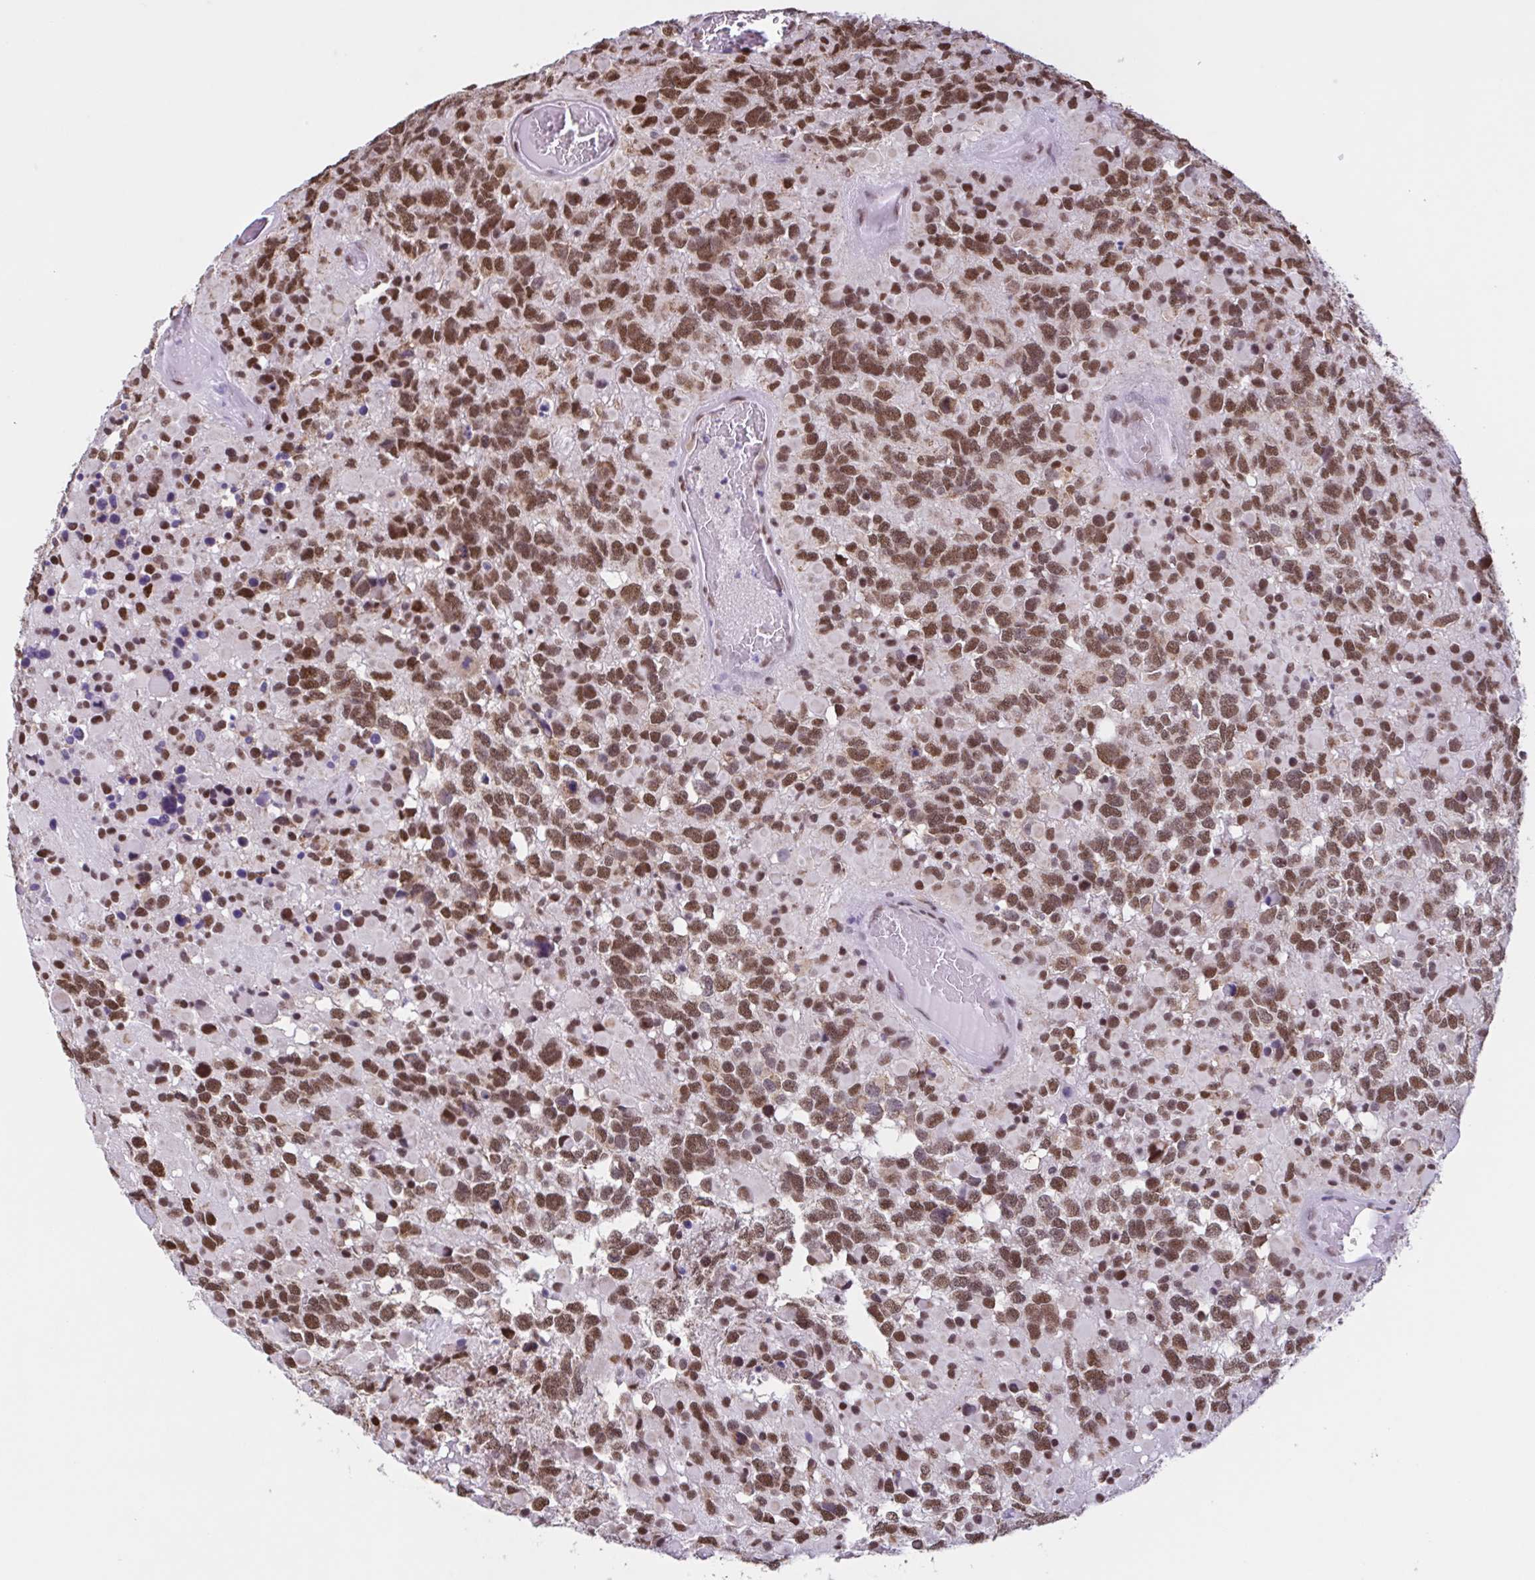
{"staining": {"intensity": "strong", "quantity": ">75%", "location": "nuclear"}, "tissue": "glioma", "cell_type": "Tumor cells", "image_type": "cancer", "snomed": [{"axis": "morphology", "description": "Glioma, malignant, High grade"}, {"axis": "topography", "description": "Brain"}], "caption": "Immunohistochemistry (IHC) (DAB (3,3'-diaminobenzidine)) staining of glioma exhibits strong nuclear protein staining in approximately >75% of tumor cells.", "gene": "TIMM21", "patient": {"sex": "female", "age": 40}}